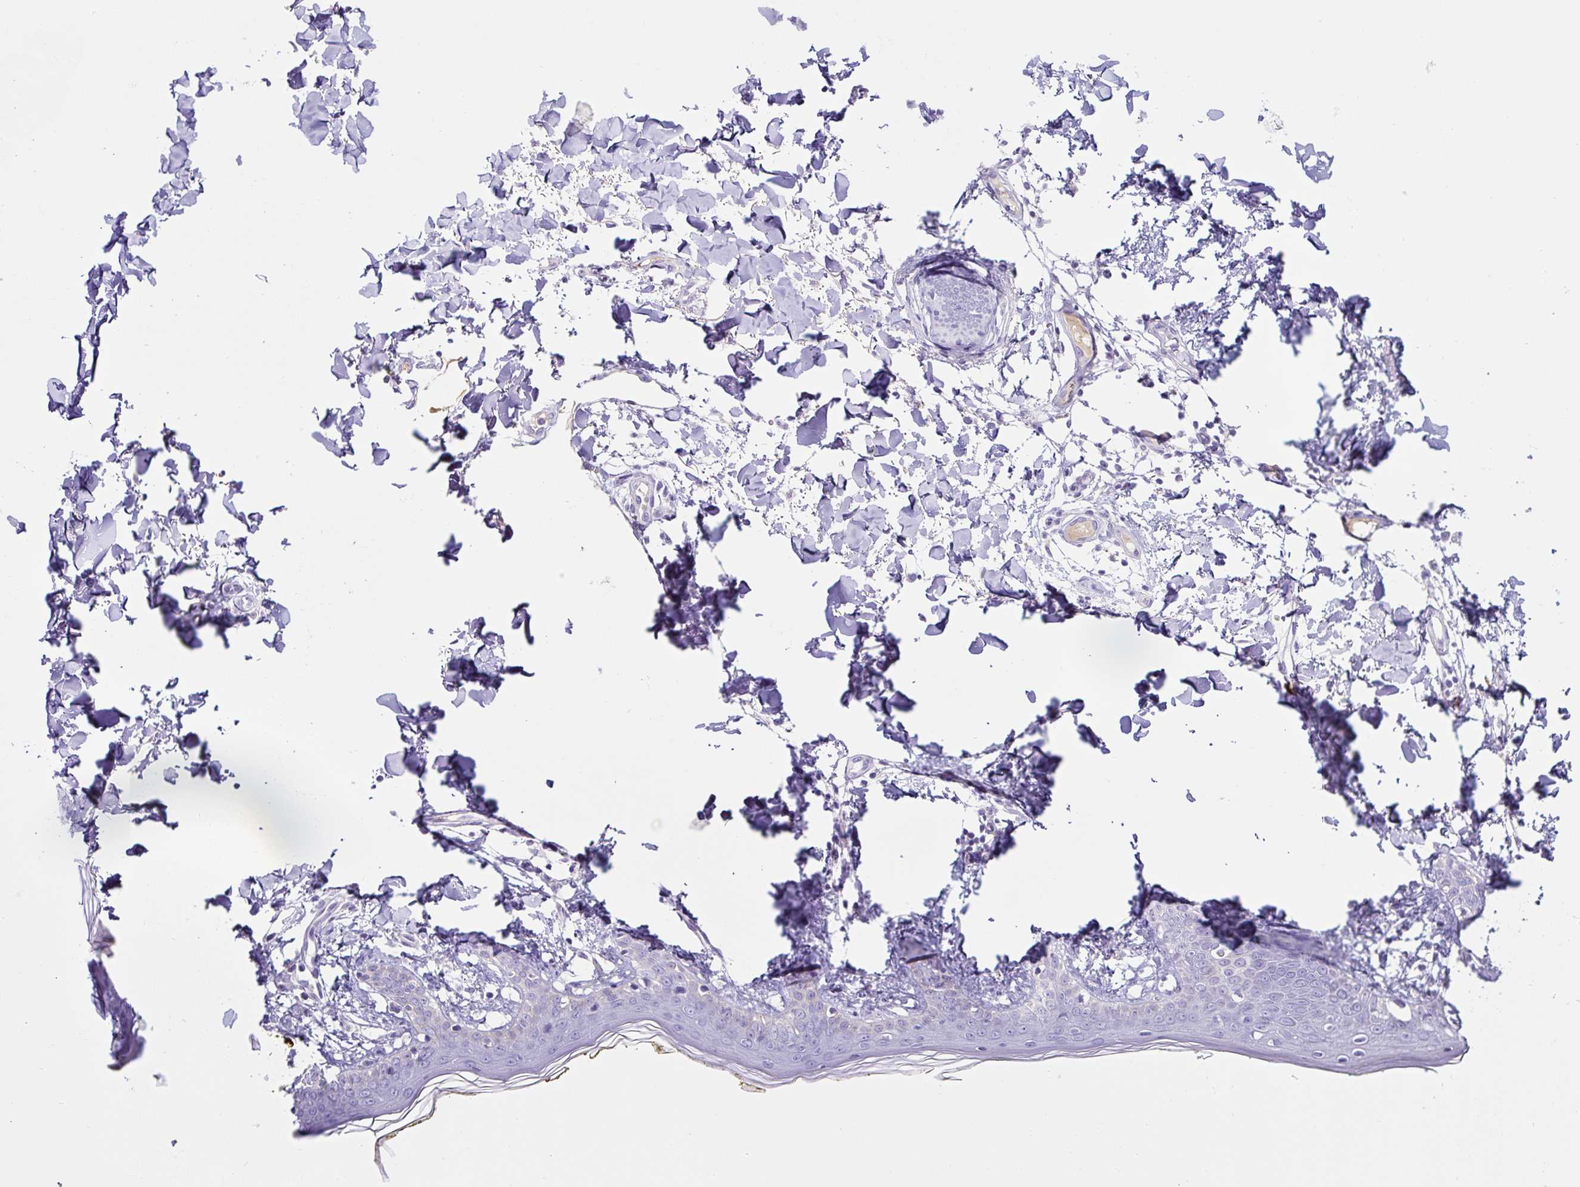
{"staining": {"intensity": "negative", "quantity": "none", "location": "none"}, "tissue": "skin", "cell_type": "Fibroblasts", "image_type": "normal", "snomed": [{"axis": "morphology", "description": "Normal tissue, NOS"}, {"axis": "topography", "description": "Skin"}], "caption": "An image of human skin is negative for staining in fibroblasts. (DAB (3,3'-diaminobenzidine) immunohistochemistry (IHC) visualized using brightfield microscopy, high magnification).", "gene": "OR14A2", "patient": {"sex": "female", "age": 34}}